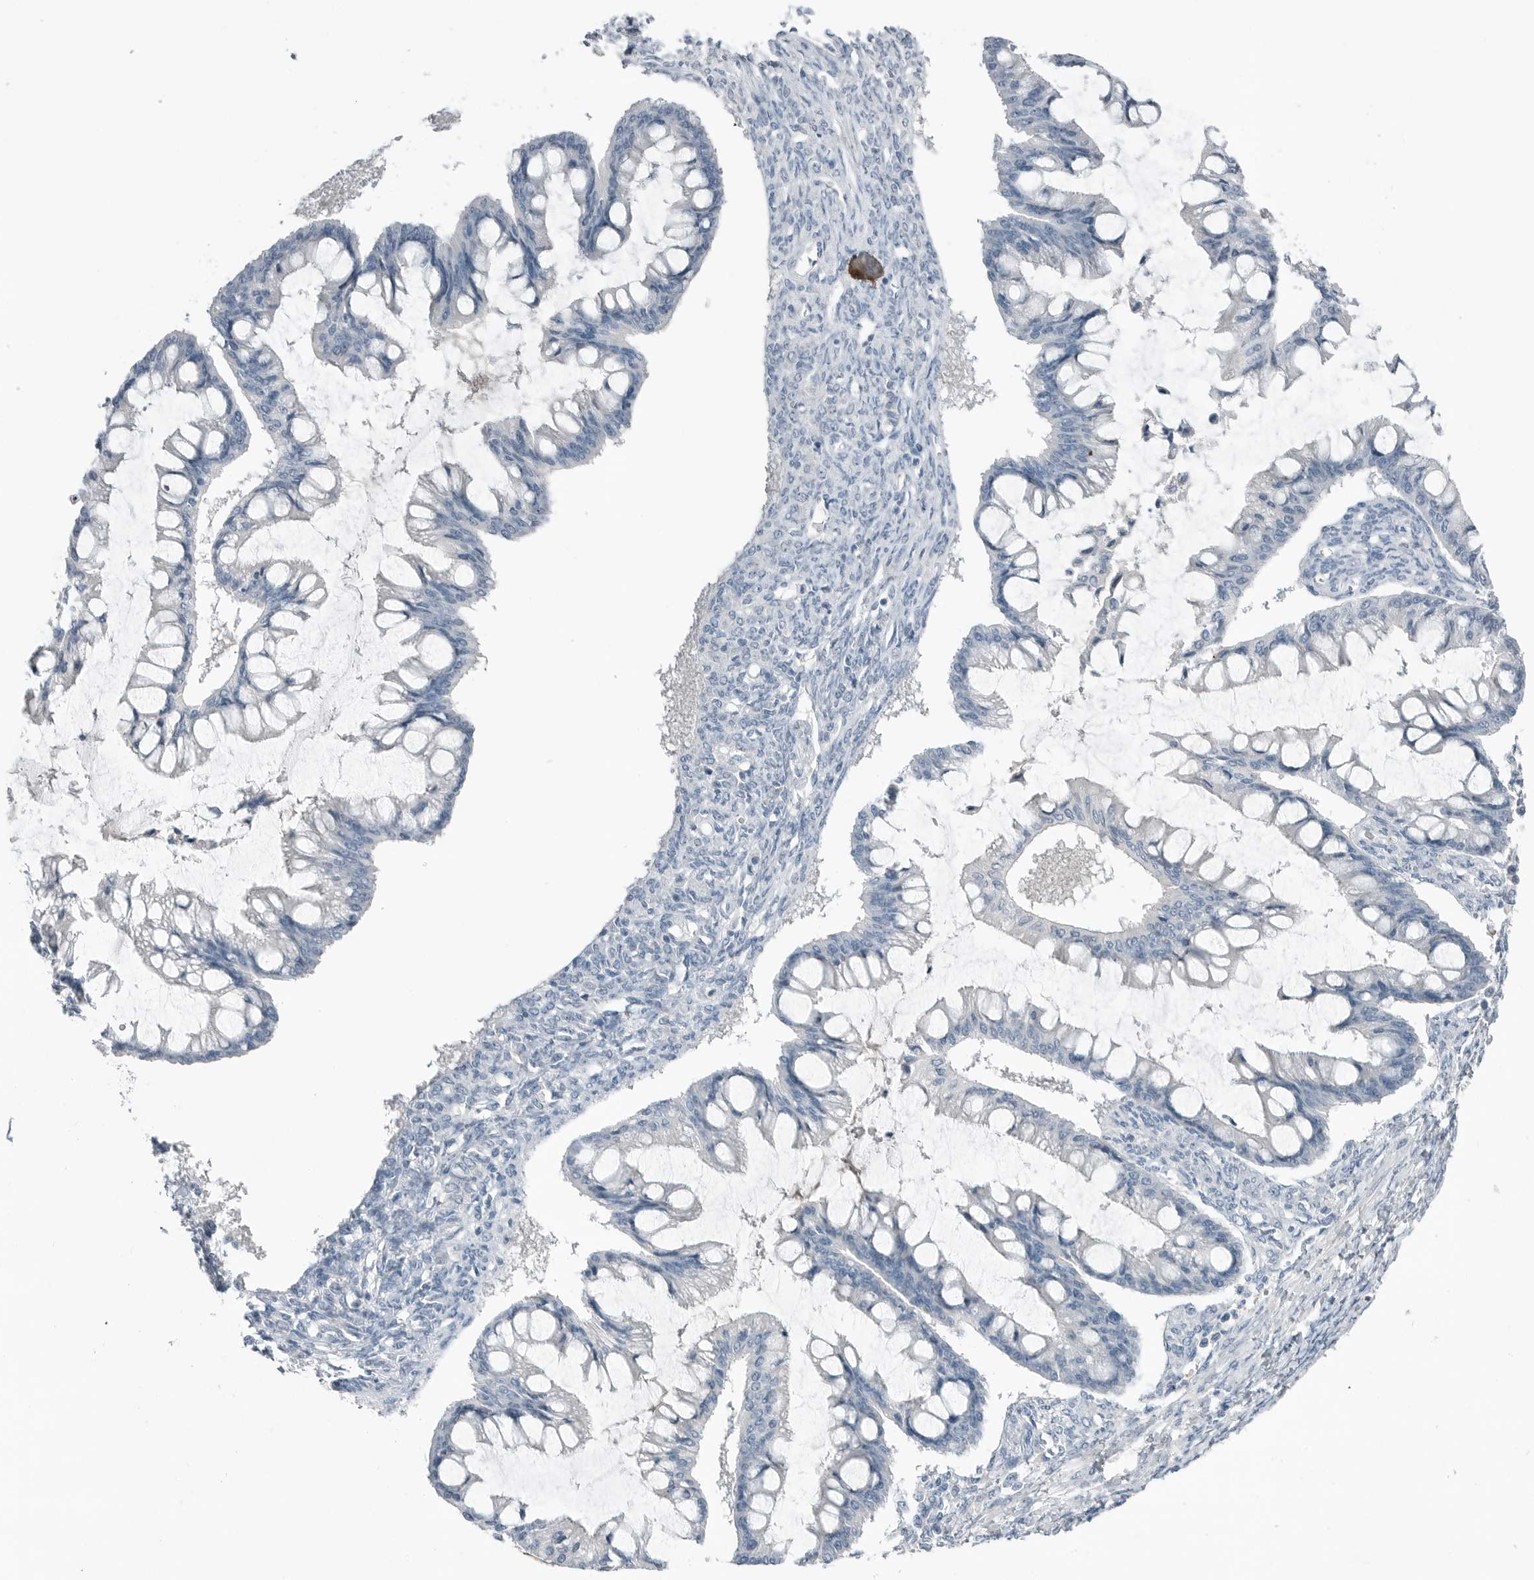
{"staining": {"intensity": "negative", "quantity": "none", "location": "none"}, "tissue": "ovarian cancer", "cell_type": "Tumor cells", "image_type": "cancer", "snomed": [{"axis": "morphology", "description": "Cystadenocarcinoma, mucinous, NOS"}, {"axis": "topography", "description": "Ovary"}], "caption": "Ovarian cancer (mucinous cystadenocarcinoma) stained for a protein using immunohistochemistry (IHC) reveals no staining tumor cells.", "gene": "SERPINB7", "patient": {"sex": "female", "age": 73}}